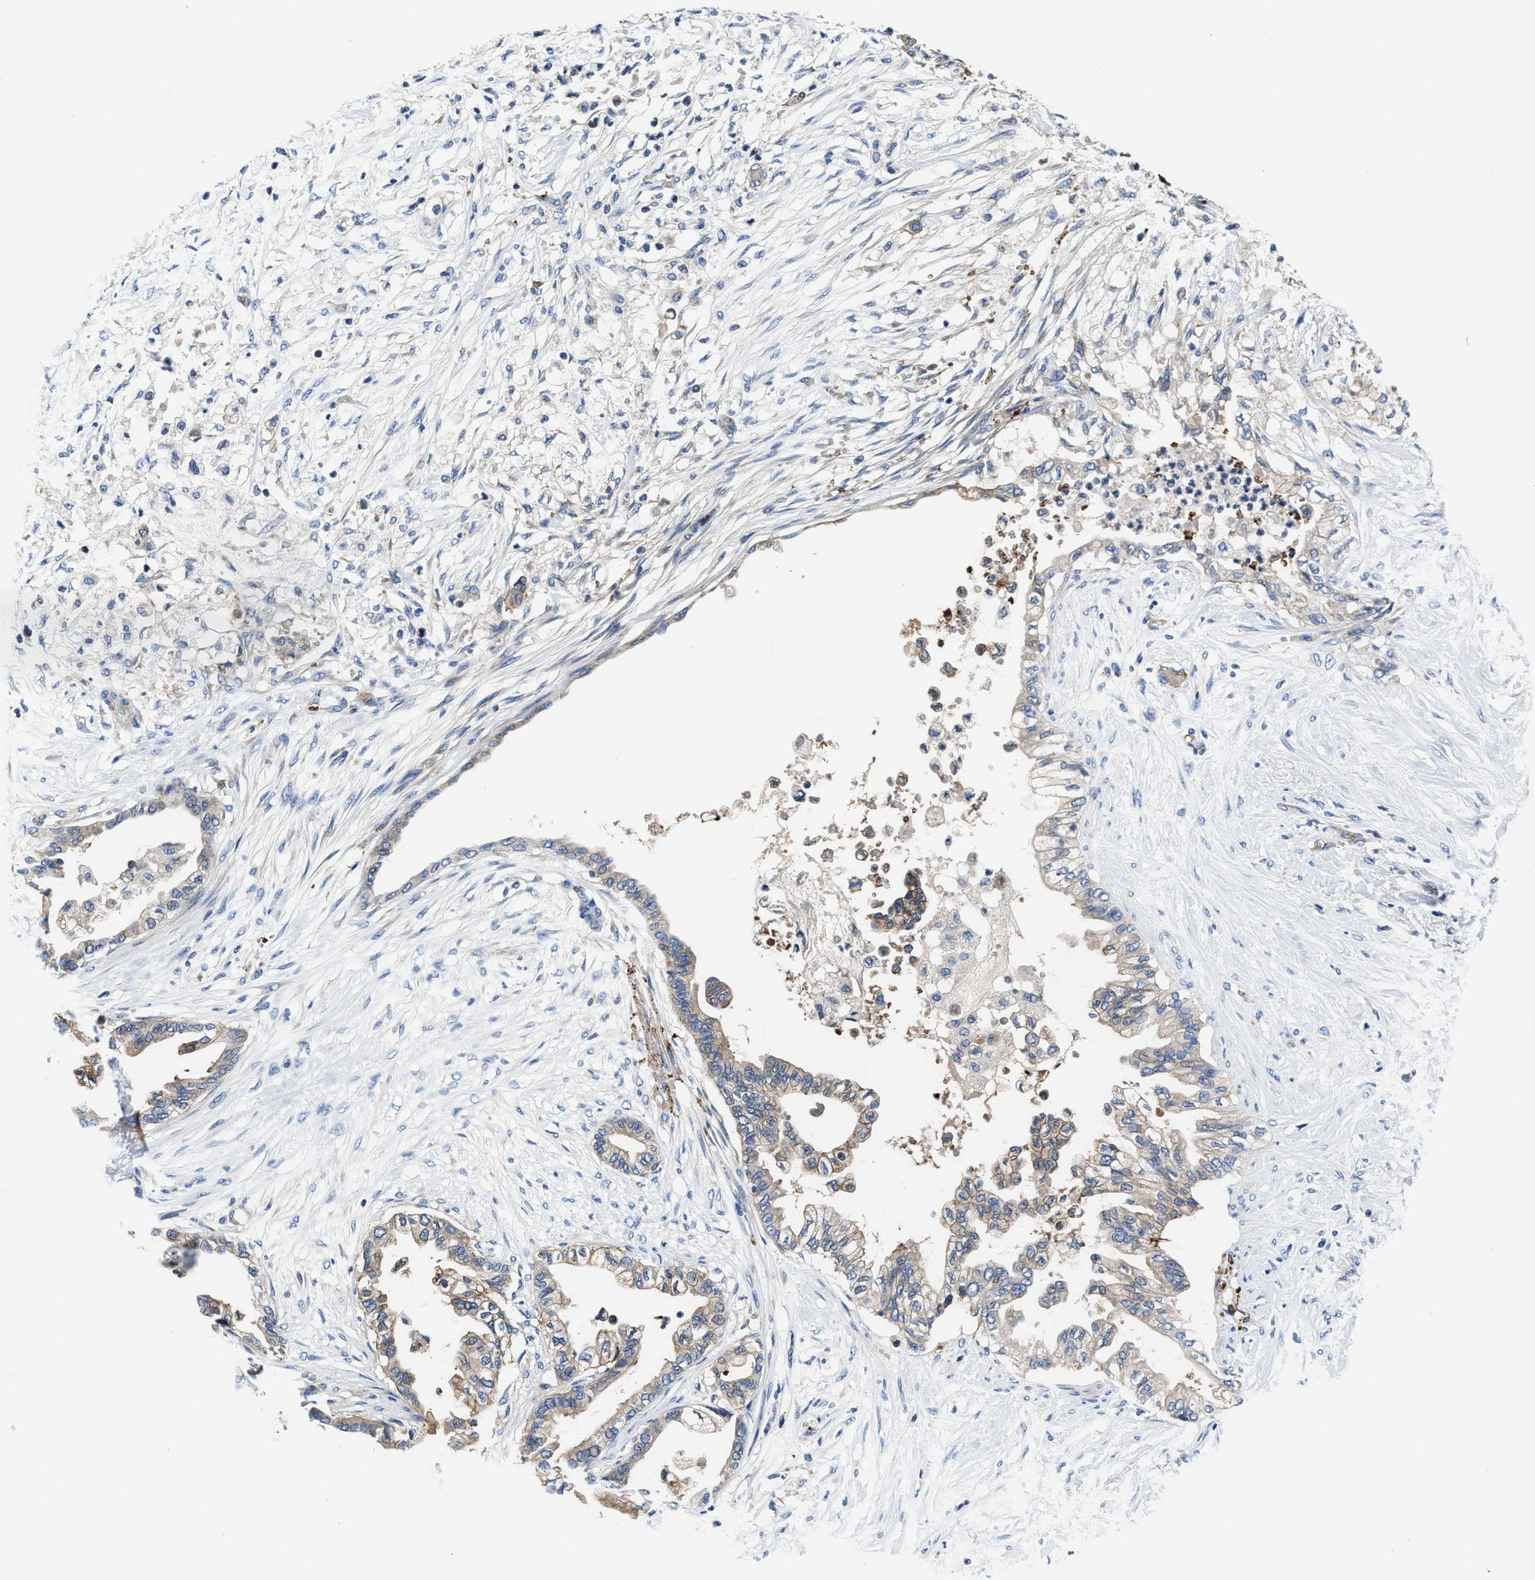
{"staining": {"intensity": "weak", "quantity": ">75%", "location": "cytoplasmic/membranous"}, "tissue": "pancreatic cancer", "cell_type": "Tumor cells", "image_type": "cancer", "snomed": [{"axis": "morphology", "description": "Normal tissue, NOS"}, {"axis": "morphology", "description": "Adenocarcinoma, NOS"}, {"axis": "topography", "description": "Pancreas"}, {"axis": "topography", "description": "Duodenum"}], "caption": "Immunohistochemistry (IHC) image of neoplastic tissue: pancreatic adenocarcinoma stained using IHC shows low levels of weak protein expression localized specifically in the cytoplasmic/membranous of tumor cells, appearing as a cytoplasmic/membranous brown color.", "gene": "PHLPP1", "patient": {"sex": "female", "age": 60}}